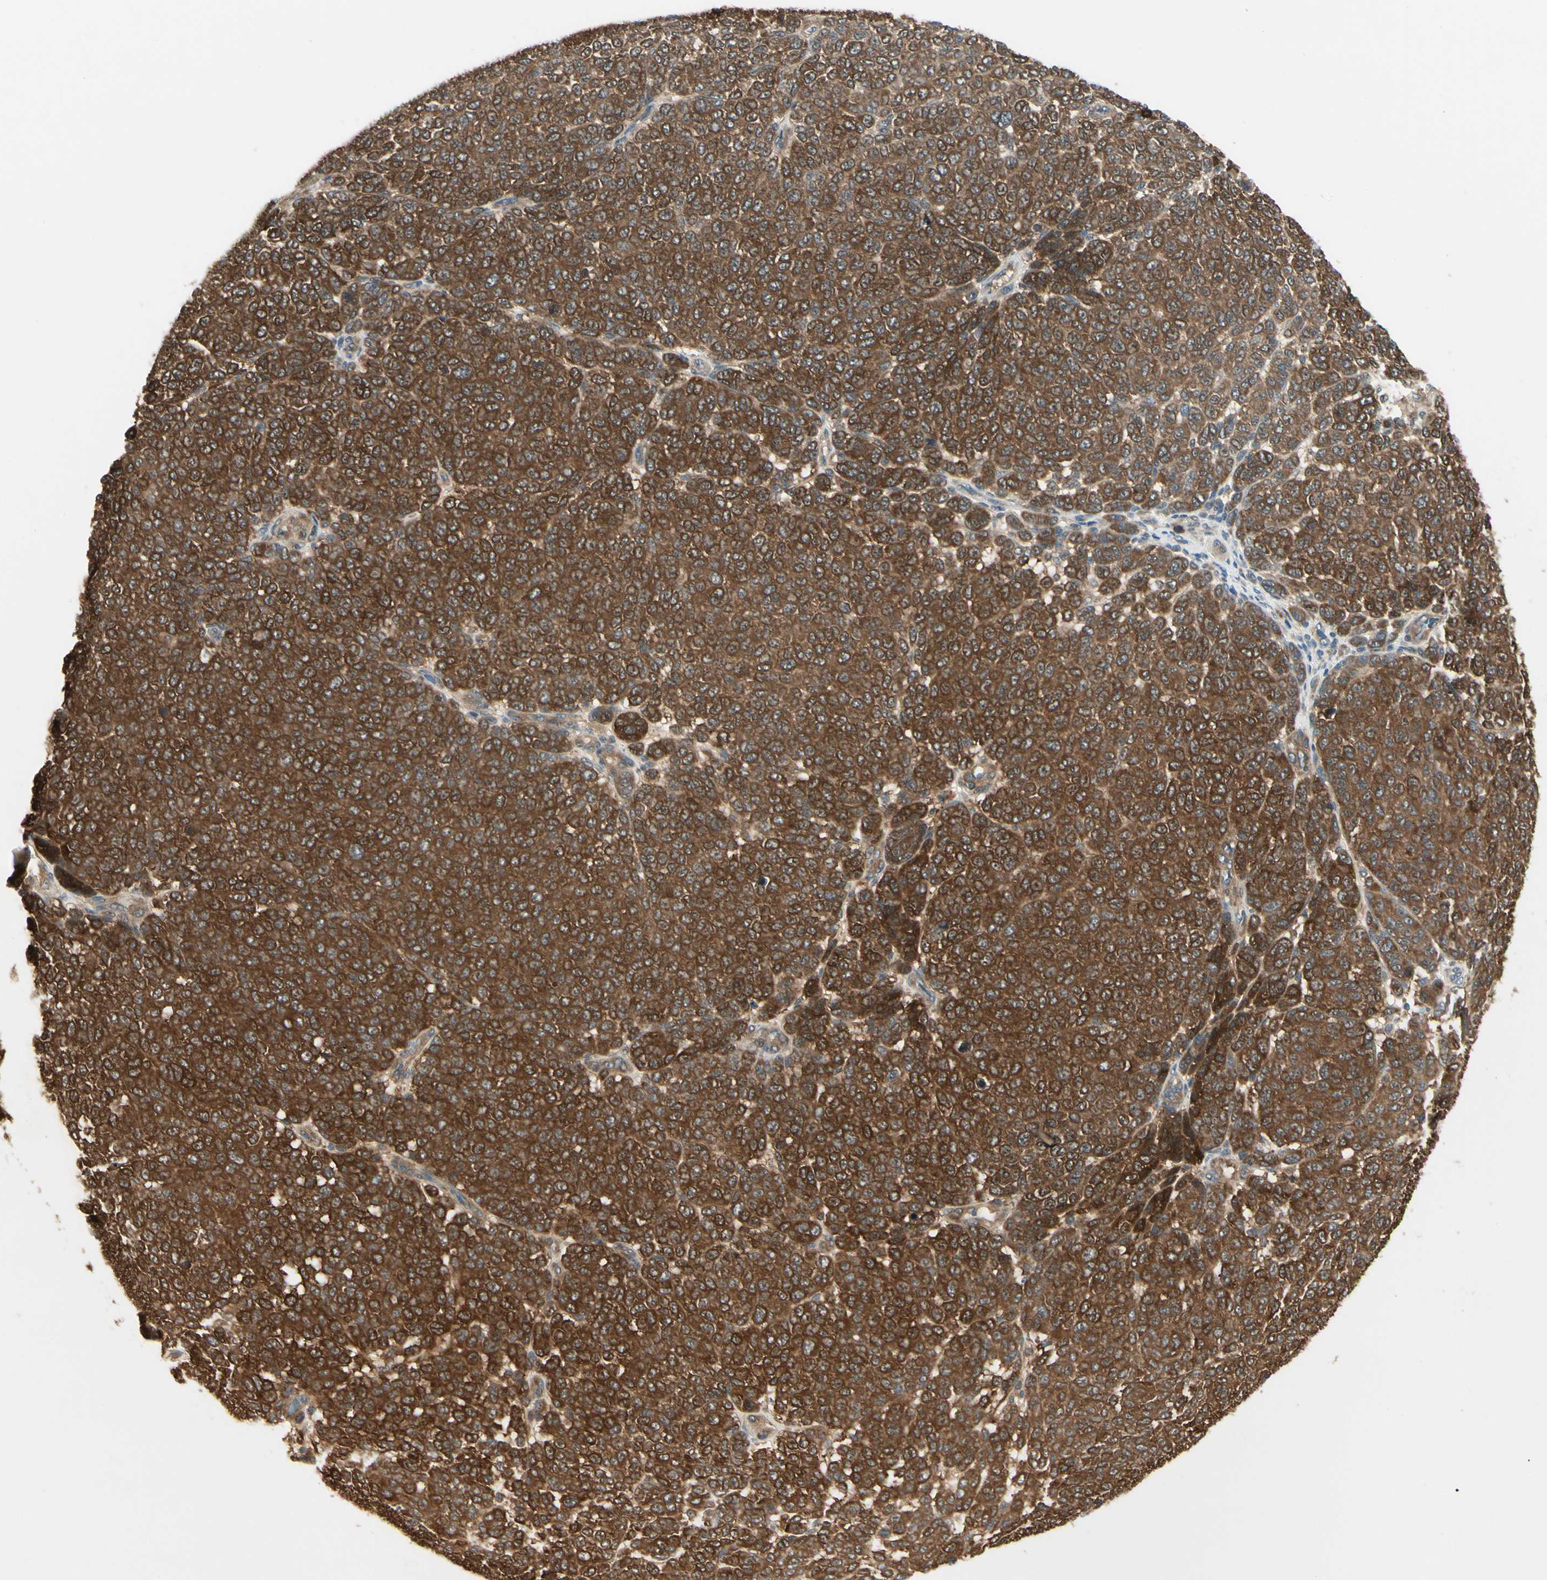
{"staining": {"intensity": "strong", "quantity": ">75%", "location": "cytoplasmic/membranous"}, "tissue": "melanoma", "cell_type": "Tumor cells", "image_type": "cancer", "snomed": [{"axis": "morphology", "description": "Malignant melanoma, NOS"}, {"axis": "topography", "description": "Skin"}], "caption": "This is an image of immunohistochemistry staining of melanoma, which shows strong staining in the cytoplasmic/membranous of tumor cells.", "gene": "NME1-NME2", "patient": {"sex": "male", "age": 59}}